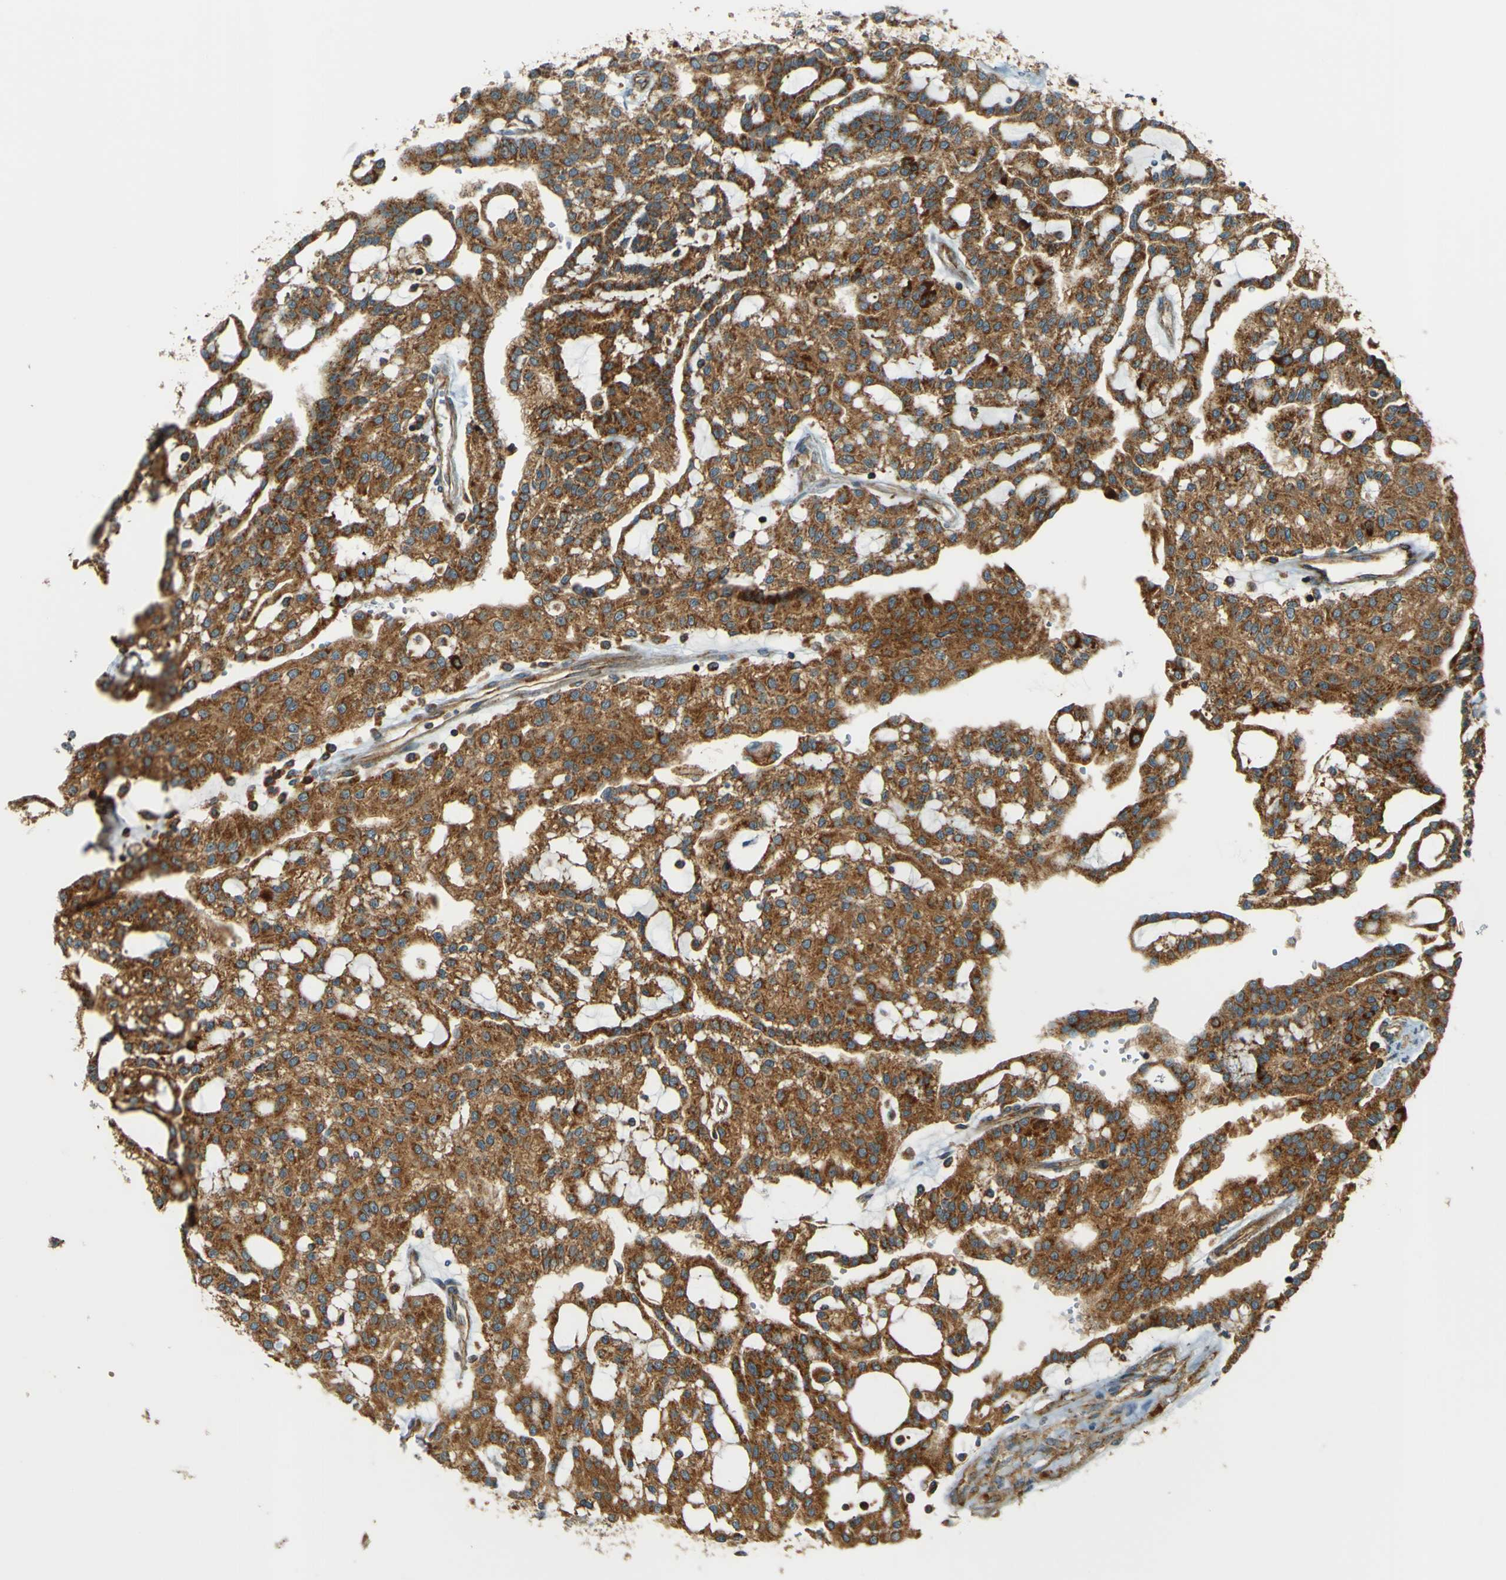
{"staining": {"intensity": "strong", "quantity": ">75%", "location": "cytoplasmic/membranous"}, "tissue": "renal cancer", "cell_type": "Tumor cells", "image_type": "cancer", "snomed": [{"axis": "morphology", "description": "Adenocarcinoma, NOS"}, {"axis": "topography", "description": "Kidney"}], "caption": "Human renal cancer stained with a protein marker demonstrates strong staining in tumor cells.", "gene": "DNAJC5", "patient": {"sex": "male", "age": 63}}